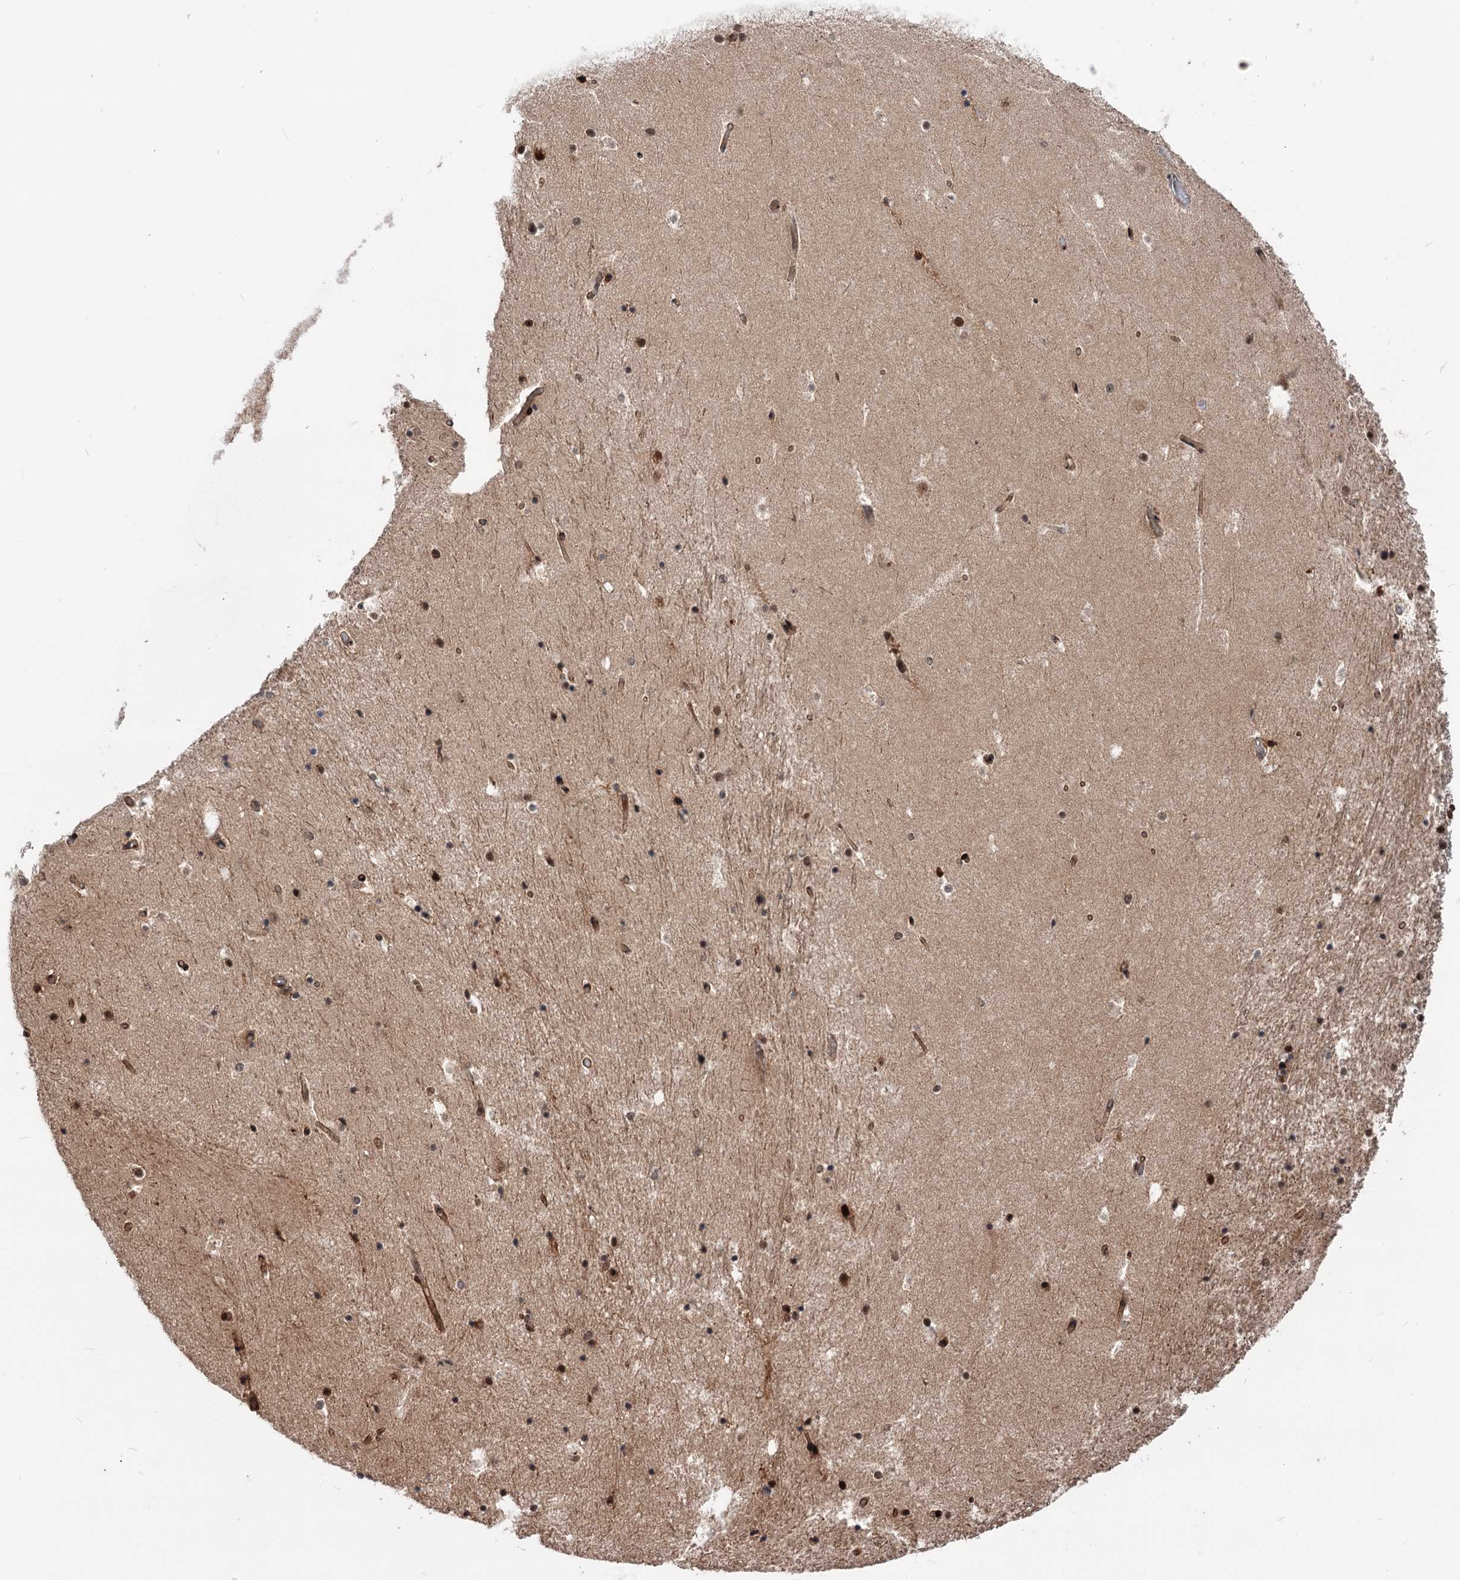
{"staining": {"intensity": "moderate", "quantity": "25%-75%", "location": "cytoplasmic/membranous,nuclear"}, "tissue": "hippocampus", "cell_type": "Glial cells", "image_type": "normal", "snomed": [{"axis": "morphology", "description": "Normal tissue, NOS"}, {"axis": "topography", "description": "Hippocampus"}], "caption": "About 25%-75% of glial cells in benign hippocampus exhibit moderate cytoplasmic/membranous,nuclear protein staining as visualized by brown immunohistochemical staining.", "gene": "MAML1", "patient": {"sex": "female", "age": 52}}